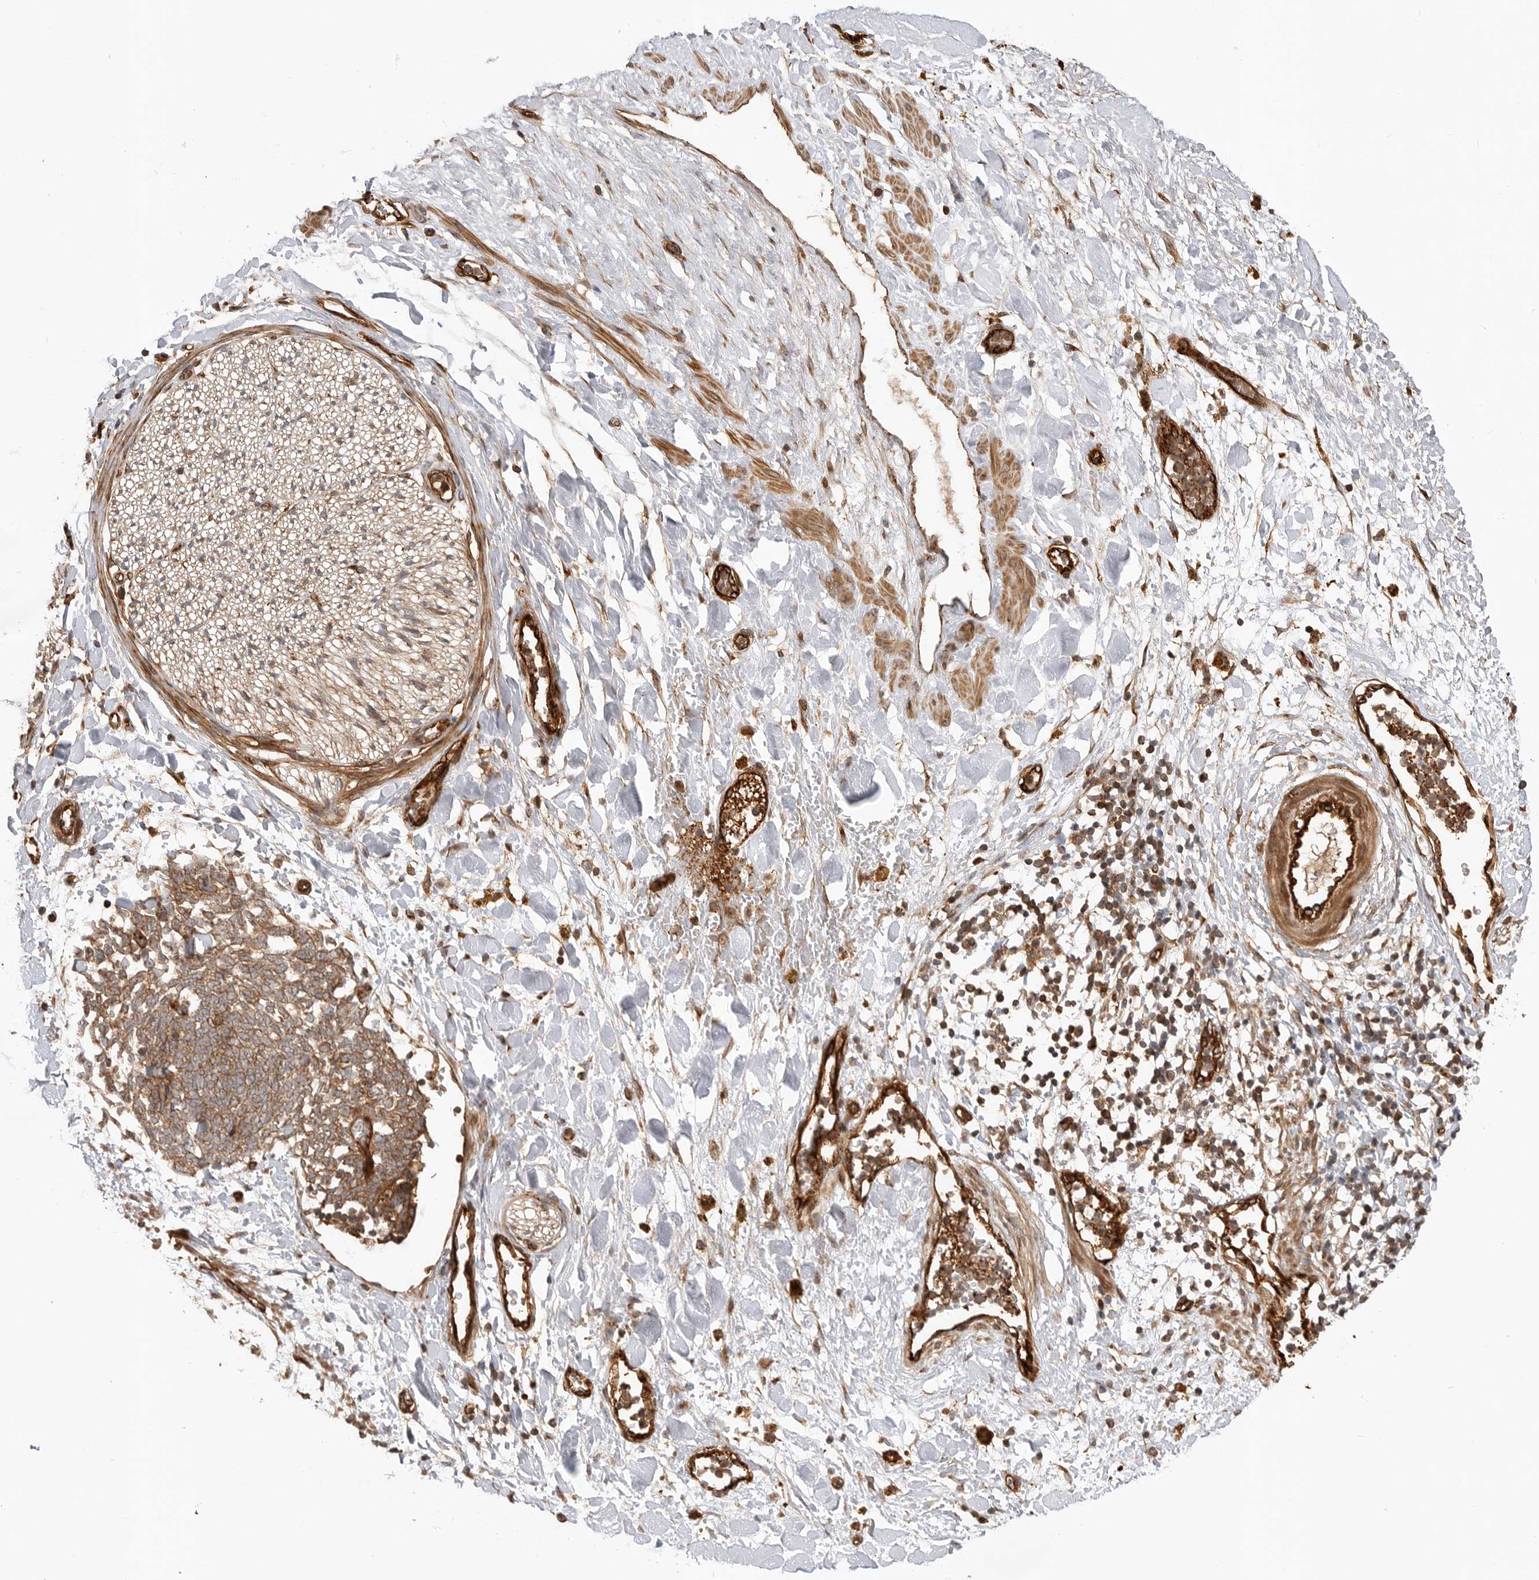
{"staining": {"intensity": "moderate", "quantity": ">75%", "location": "cytoplasmic/membranous"}, "tissue": "adipose tissue", "cell_type": "Adipocytes", "image_type": "normal", "snomed": [{"axis": "morphology", "description": "Normal tissue, NOS"}, {"axis": "topography", "description": "Kidney"}, {"axis": "topography", "description": "Peripheral nerve tissue"}], "caption": "A brown stain highlights moderate cytoplasmic/membranous staining of a protein in adipocytes of normal adipose tissue. (Stains: DAB in brown, nuclei in blue, Microscopy: brightfield microscopy at high magnification).", "gene": "GPATCH2", "patient": {"sex": "male", "age": 7}}